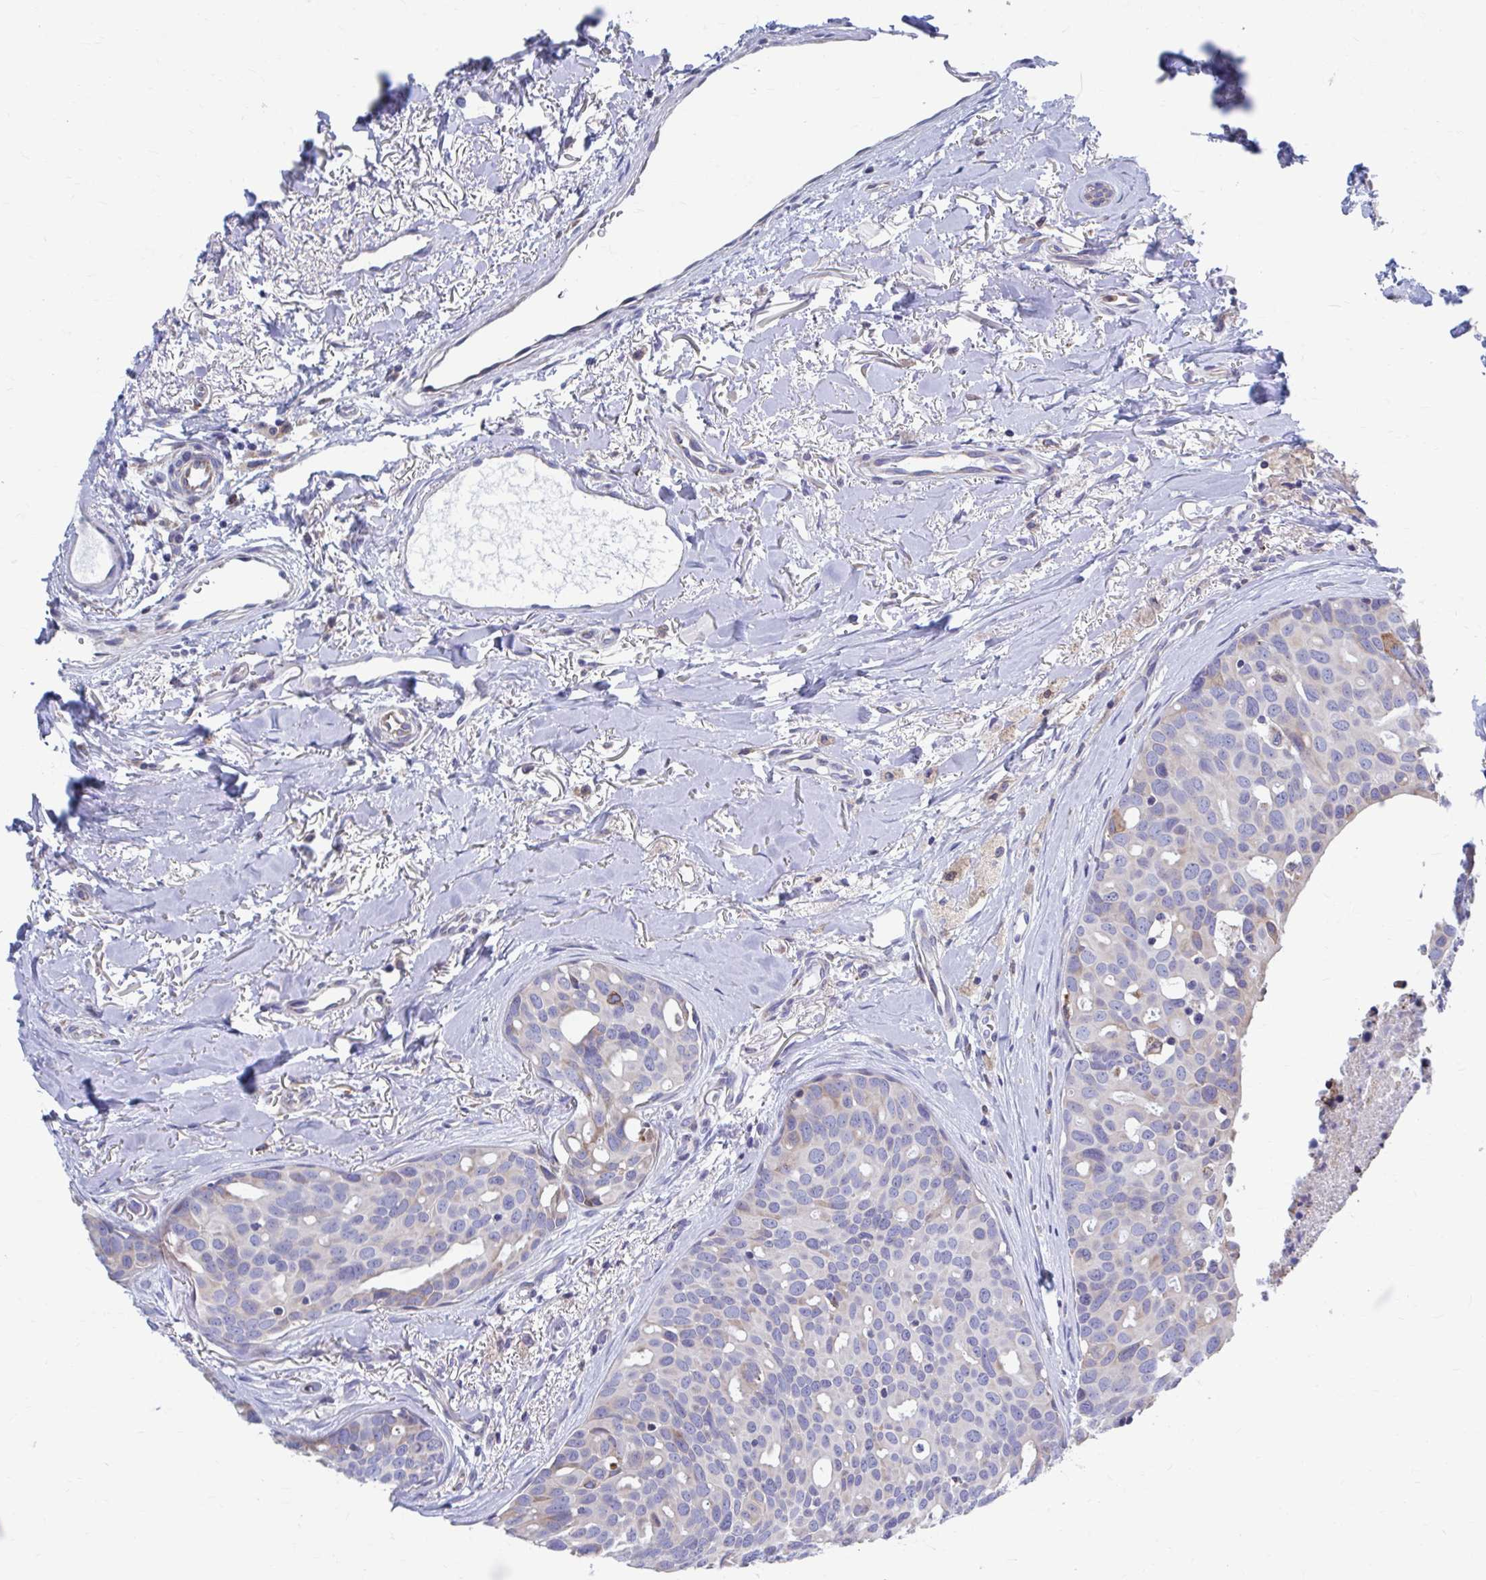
{"staining": {"intensity": "negative", "quantity": "none", "location": "none"}, "tissue": "breast cancer", "cell_type": "Tumor cells", "image_type": "cancer", "snomed": [{"axis": "morphology", "description": "Duct carcinoma"}, {"axis": "topography", "description": "Breast"}], "caption": "This photomicrograph is of breast cancer stained with IHC to label a protein in brown with the nuclei are counter-stained blue. There is no staining in tumor cells.", "gene": "FKBP2", "patient": {"sex": "female", "age": 54}}